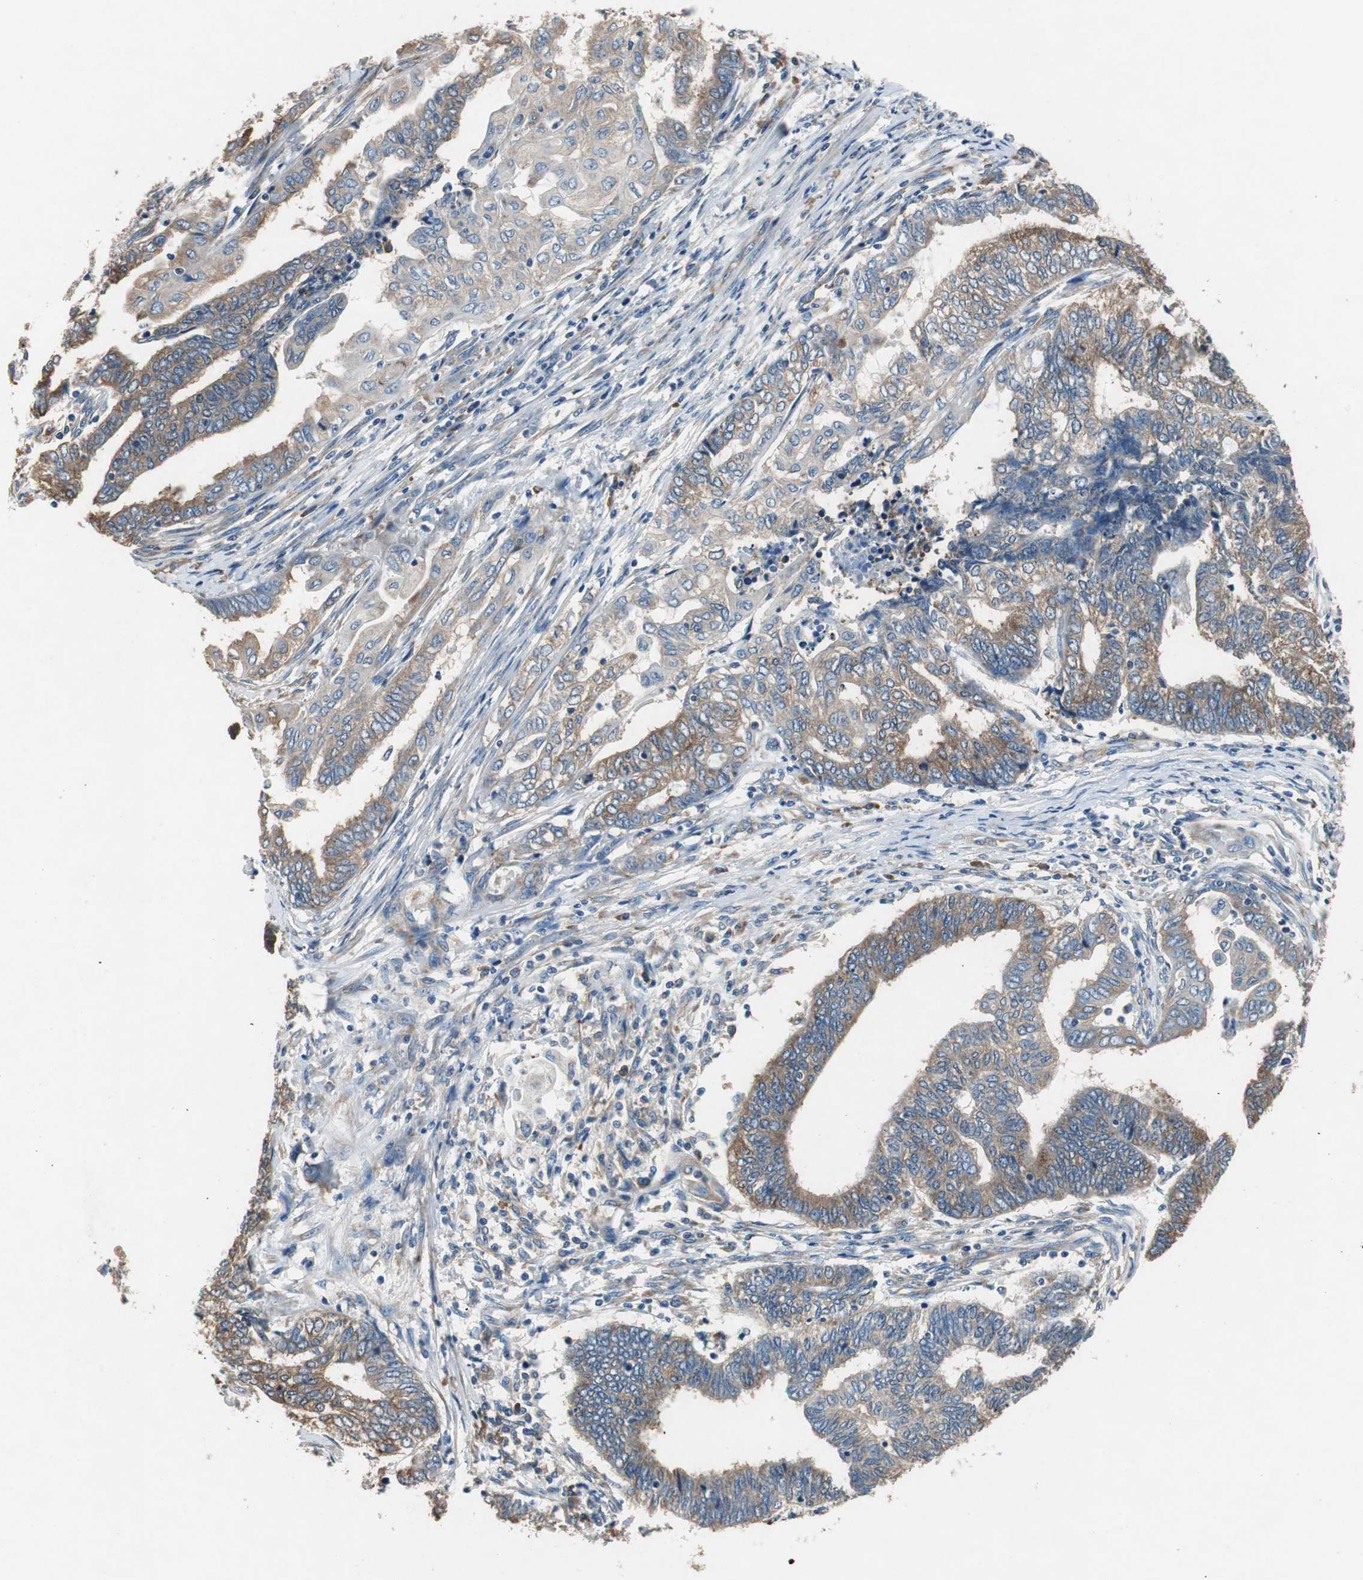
{"staining": {"intensity": "moderate", "quantity": ">75%", "location": "cytoplasmic/membranous"}, "tissue": "endometrial cancer", "cell_type": "Tumor cells", "image_type": "cancer", "snomed": [{"axis": "morphology", "description": "Adenocarcinoma, NOS"}, {"axis": "topography", "description": "Uterus"}, {"axis": "topography", "description": "Endometrium"}], "caption": "Immunohistochemical staining of human endometrial adenocarcinoma shows medium levels of moderate cytoplasmic/membranous protein positivity in about >75% of tumor cells.", "gene": "RPL35", "patient": {"sex": "female", "age": 70}}